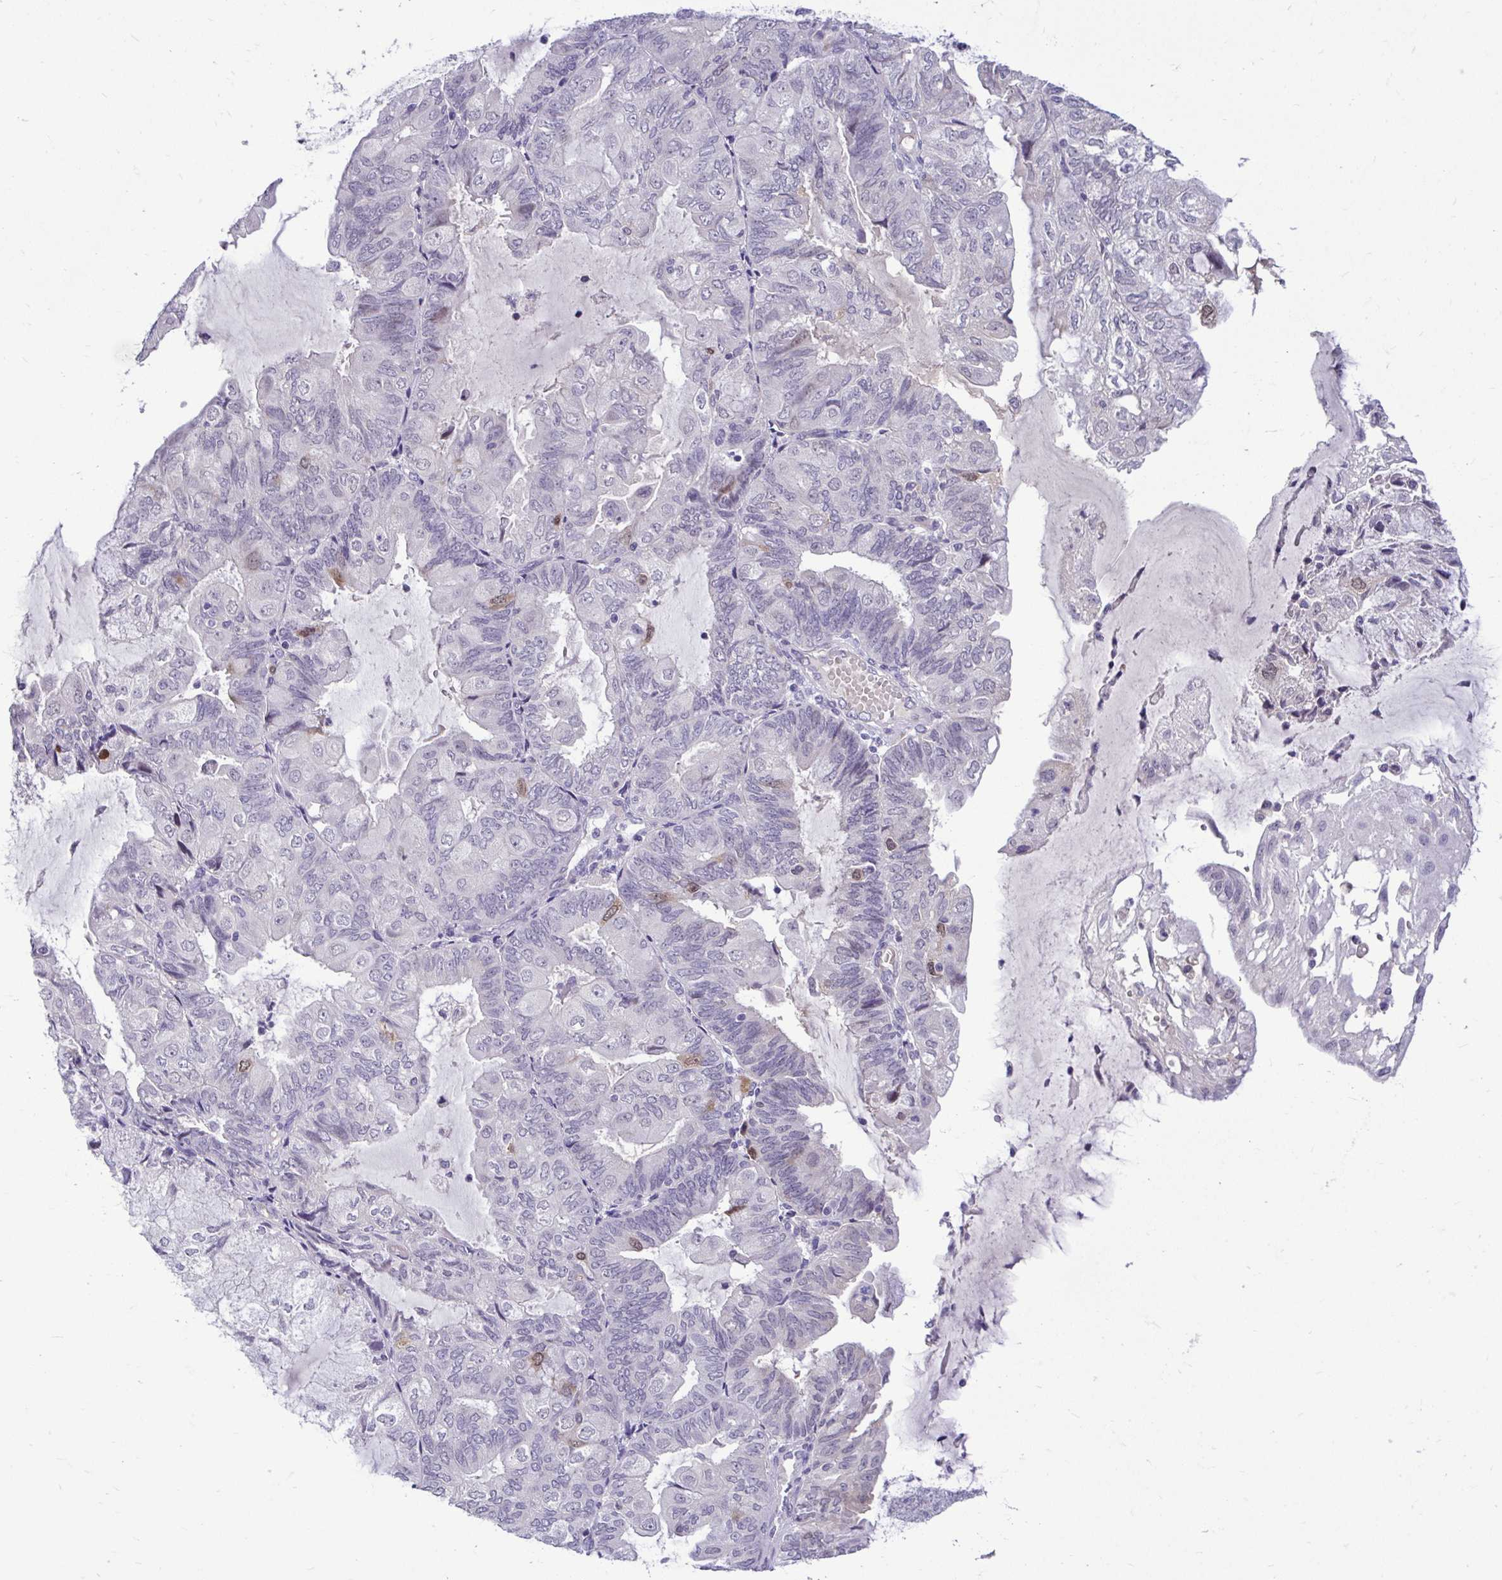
{"staining": {"intensity": "negative", "quantity": "none", "location": "none"}, "tissue": "endometrial cancer", "cell_type": "Tumor cells", "image_type": "cancer", "snomed": [{"axis": "morphology", "description": "Adenocarcinoma, NOS"}, {"axis": "topography", "description": "Endometrium"}], "caption": "An immunohistochemistry (IHC) micrograph of adenocarcinoma (endometrial) is shown. There is no staining in tumor cells of adenocarcinoma (endometrial).", "gene": "CDC20", "patient": {"sex": "female", "age": 81}}